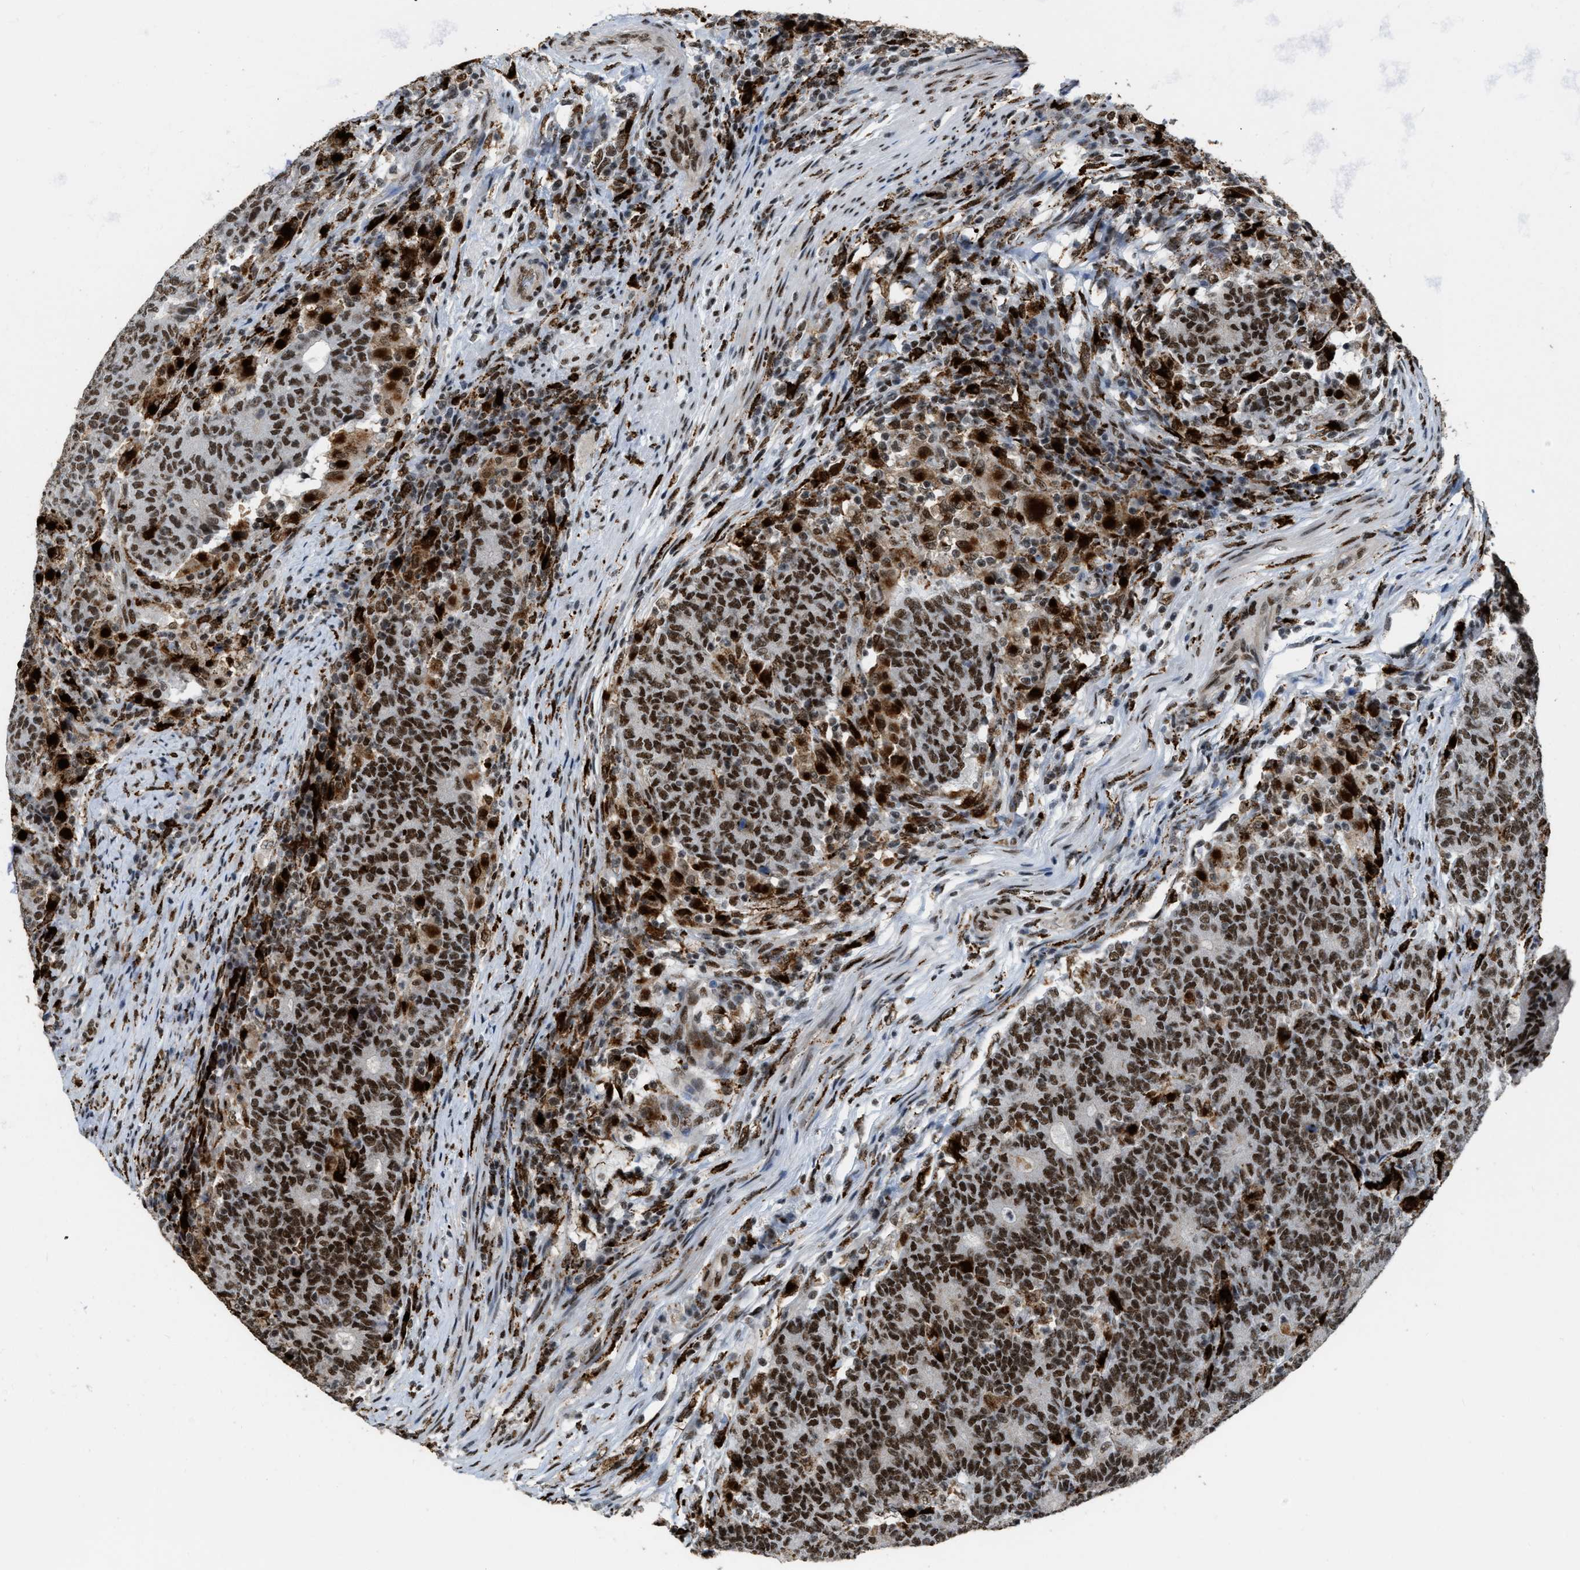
{"staining": {"intensity": "strong", "quantity": ">75%", "location": "cytoplasmic/membranous,nuclear"}, "tissue": "colorectal cancer", "cell_type": "Tumor cells", "image_type": "cancer", "snomed": [{"axis": "morphology", "description": "Normal tissue, NOS"}, {"axis": "morphology", "description": "Adenocarcinoma, NOS"}, {"axis": "topography", "description": "Colon"}], "caption": "Colorectal cancer (adenocarcinoma) stained for a protein demonstrates strong cytoplasmic/membranous and nuclear positivity in tumor cells. The protein is stained brown, and the nuclei are stained in blue (DAB (3,3'-diaminobenzidine) IHC with brightfield microscopy, high magnification).", "gene": "NUMA1", "patient": {"sex": "female", "age": 75}}